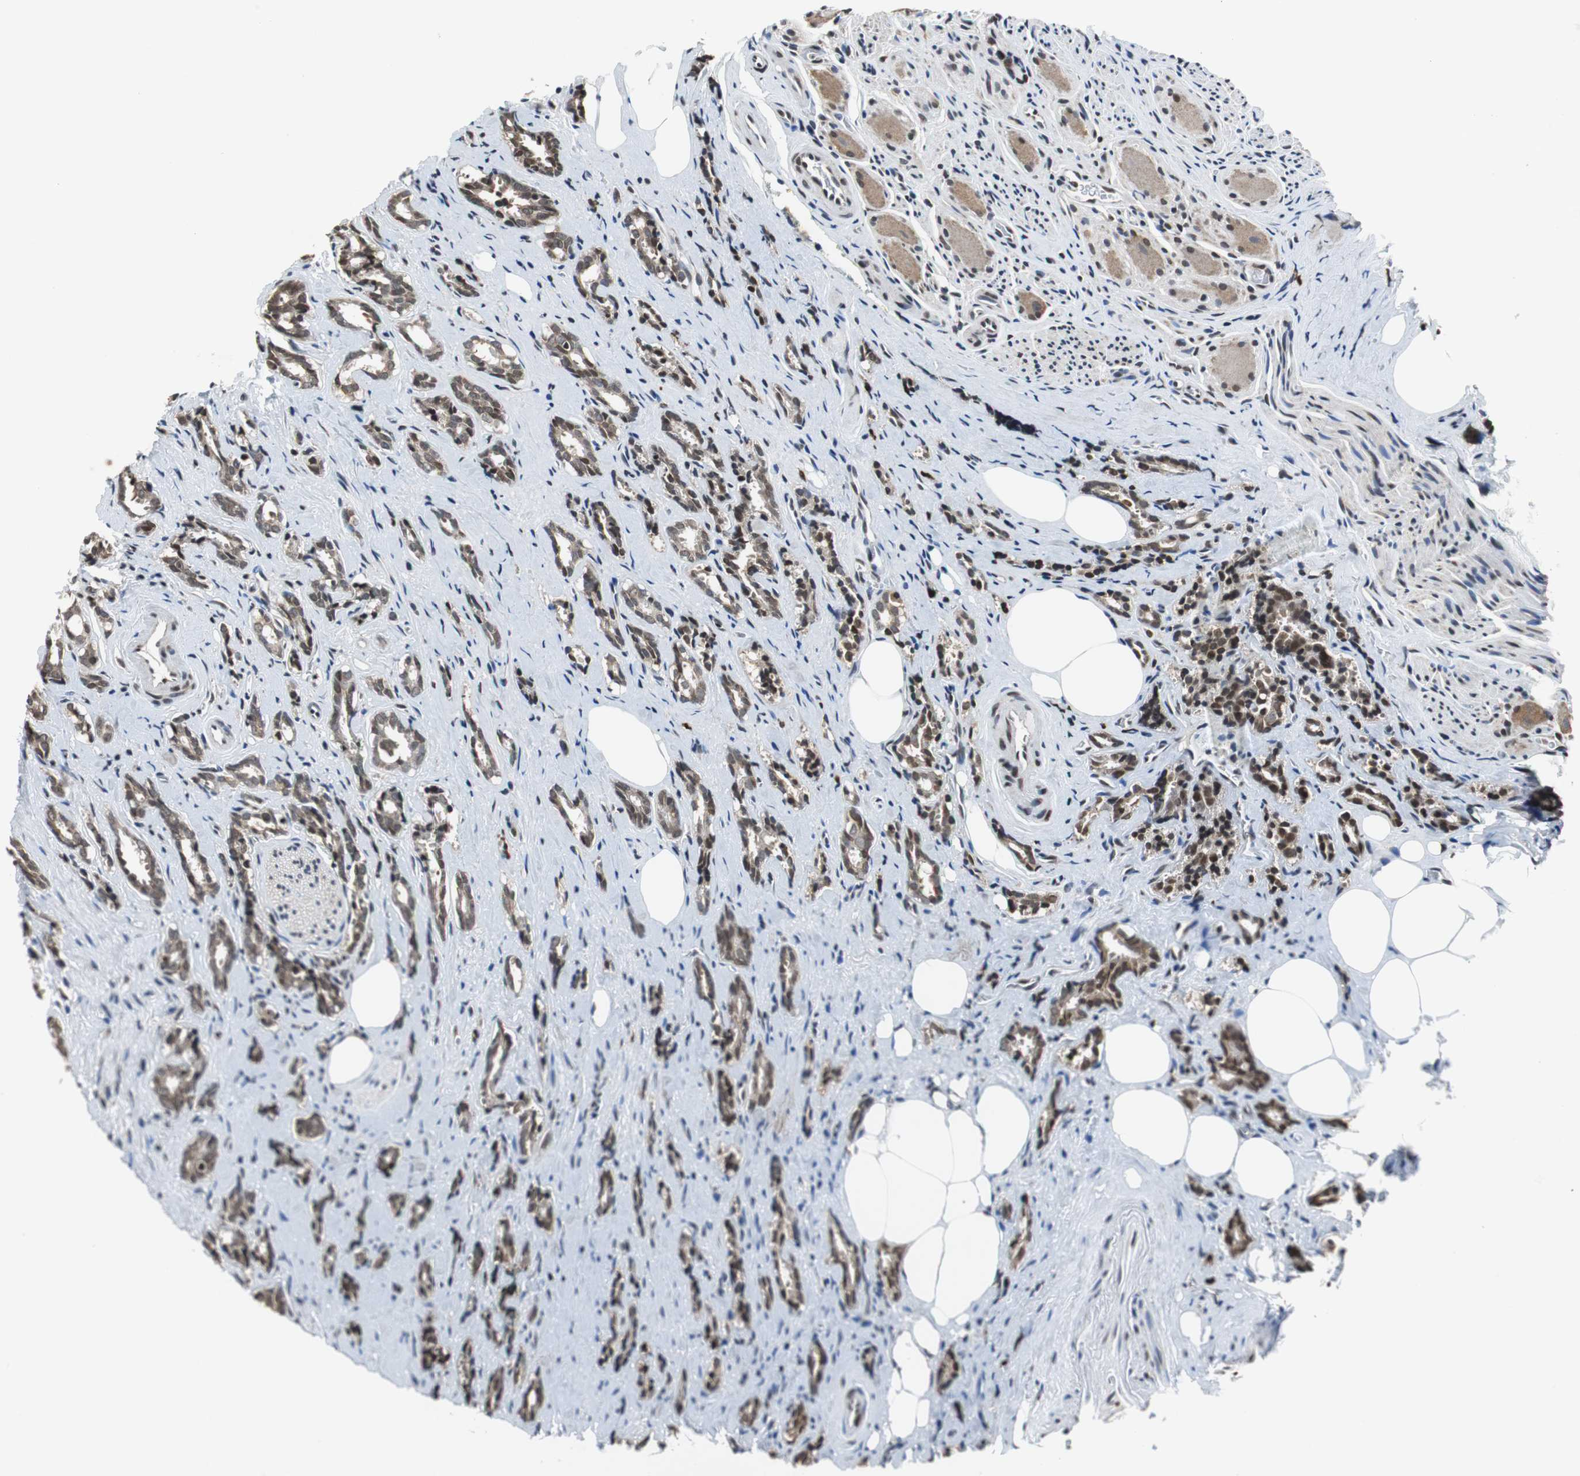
{"staining": {"intensity": "moderate", "quantity": "25%-75%", "location": "cytoplasmic/membranous,nuclear"}, "tissue": "prostate cancer", "cell_type": "Tumor cells", "image_type": "cancer", "snomed": [{"axis": "morphology", "description": "Adenocarcinoma, High grade"}, {"axis": "topography", "description": "Prostate"}], "caption": "A photomicrograph showing moderate cytoplasmic/membranous and nuclear expression in approximately 25%-75% of tumor cells in prostate adenocarcinoma (high-grade), as visualized by brown immunohistochemical staining.", "gene": "REST", "patient": {"sex": "male", "age": 67}}